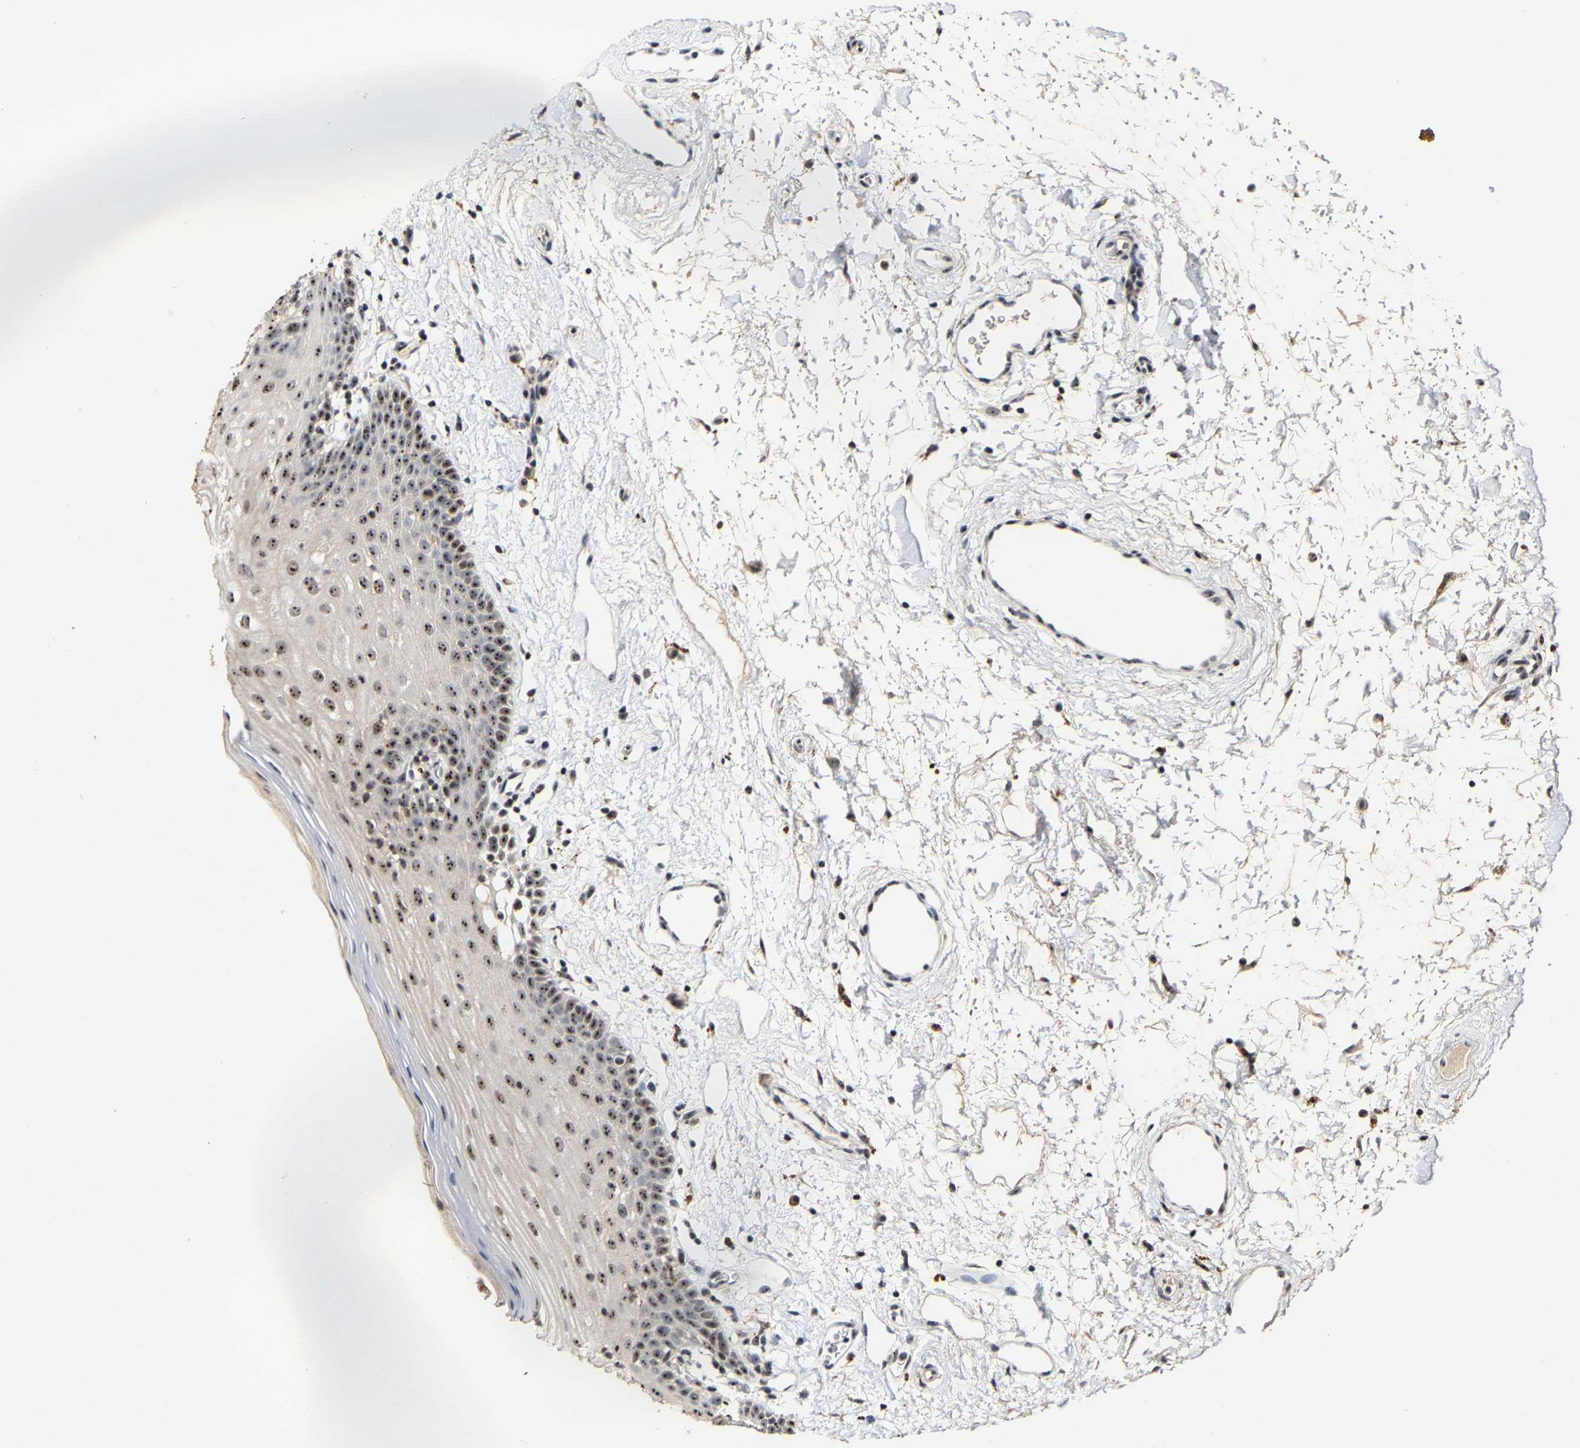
{"staining": {"intensity": "moderate", "quantity": ">75%", "location": "nuclear"}, "tissue": "oral mucosa", "cell_type": "Squamous epithelial cells", "image_type": "normal", "snomed": [{"axis": "morphology", "description": "Normal tissue, NOS"}, {"axis": "topography", "description": "Oral tissue"}], "caption": "A brown stain labels moderate nuclear positivity of a protein in squamous epithelial cells of unremarkable oral mucosa. Using DAB (brown) and hematoxylin (blue) stains, captured at high magnification using brightfield microscopy.", "gene": "NOP58", "patient": {"sex": "male", "age": 66}}